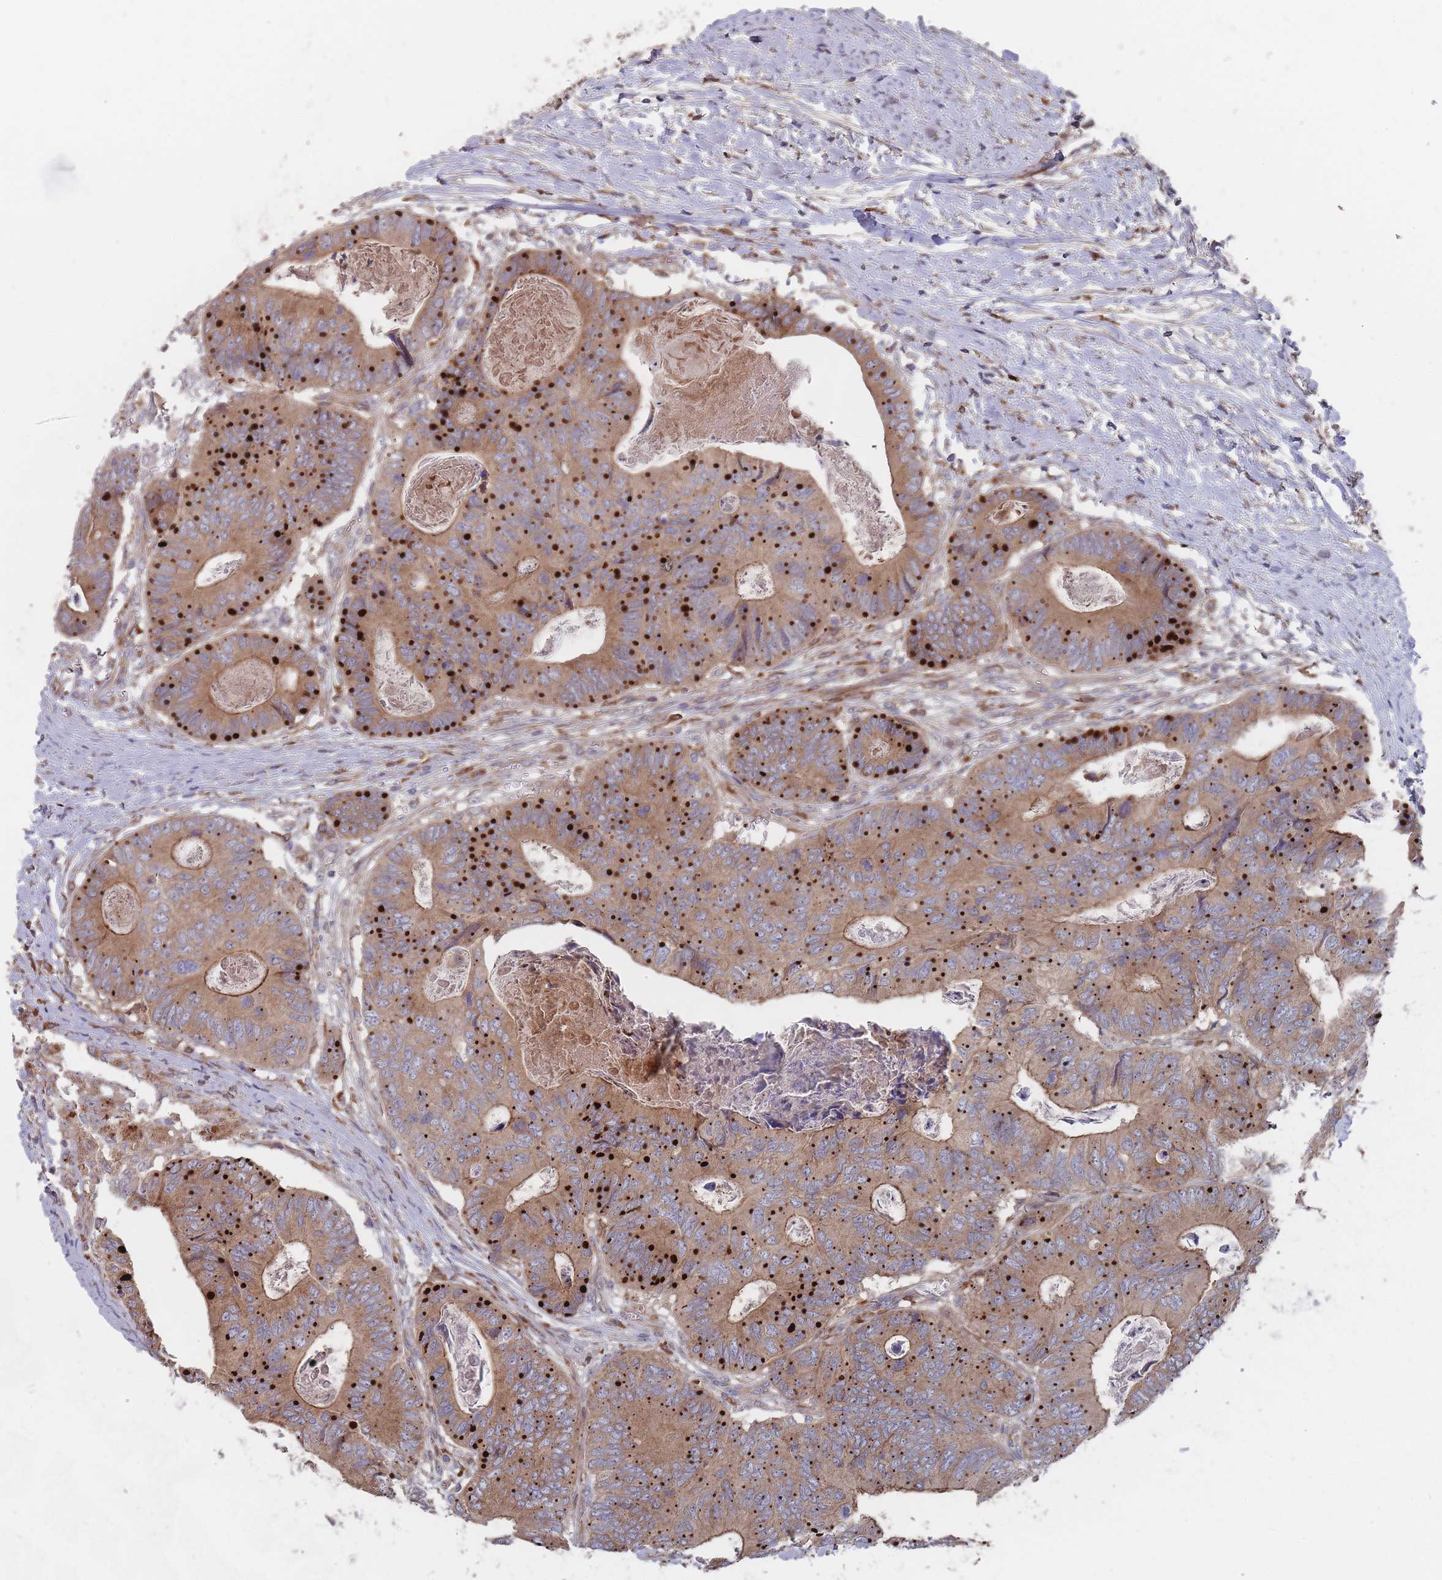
{"staining": {"intensity": "strong", "quantity": ">75%", "location": "cytoplasmic/membranous"}, "tissue": "colorectal cancer", "cell_type": "Tumor cells", "image_type": "cancer", "snomed": [{"axis": "morphology", "description": "Adenocarcinoma, NOS"}, {"axis": "topography", "description": "Colon"}], "caption": "Human adenocarcinoma (colorectal) stained with a protein marker shows strong staining in tumor cells.", "gene": "THSD7B", "patient": {"sex": "male", "age": 85}}